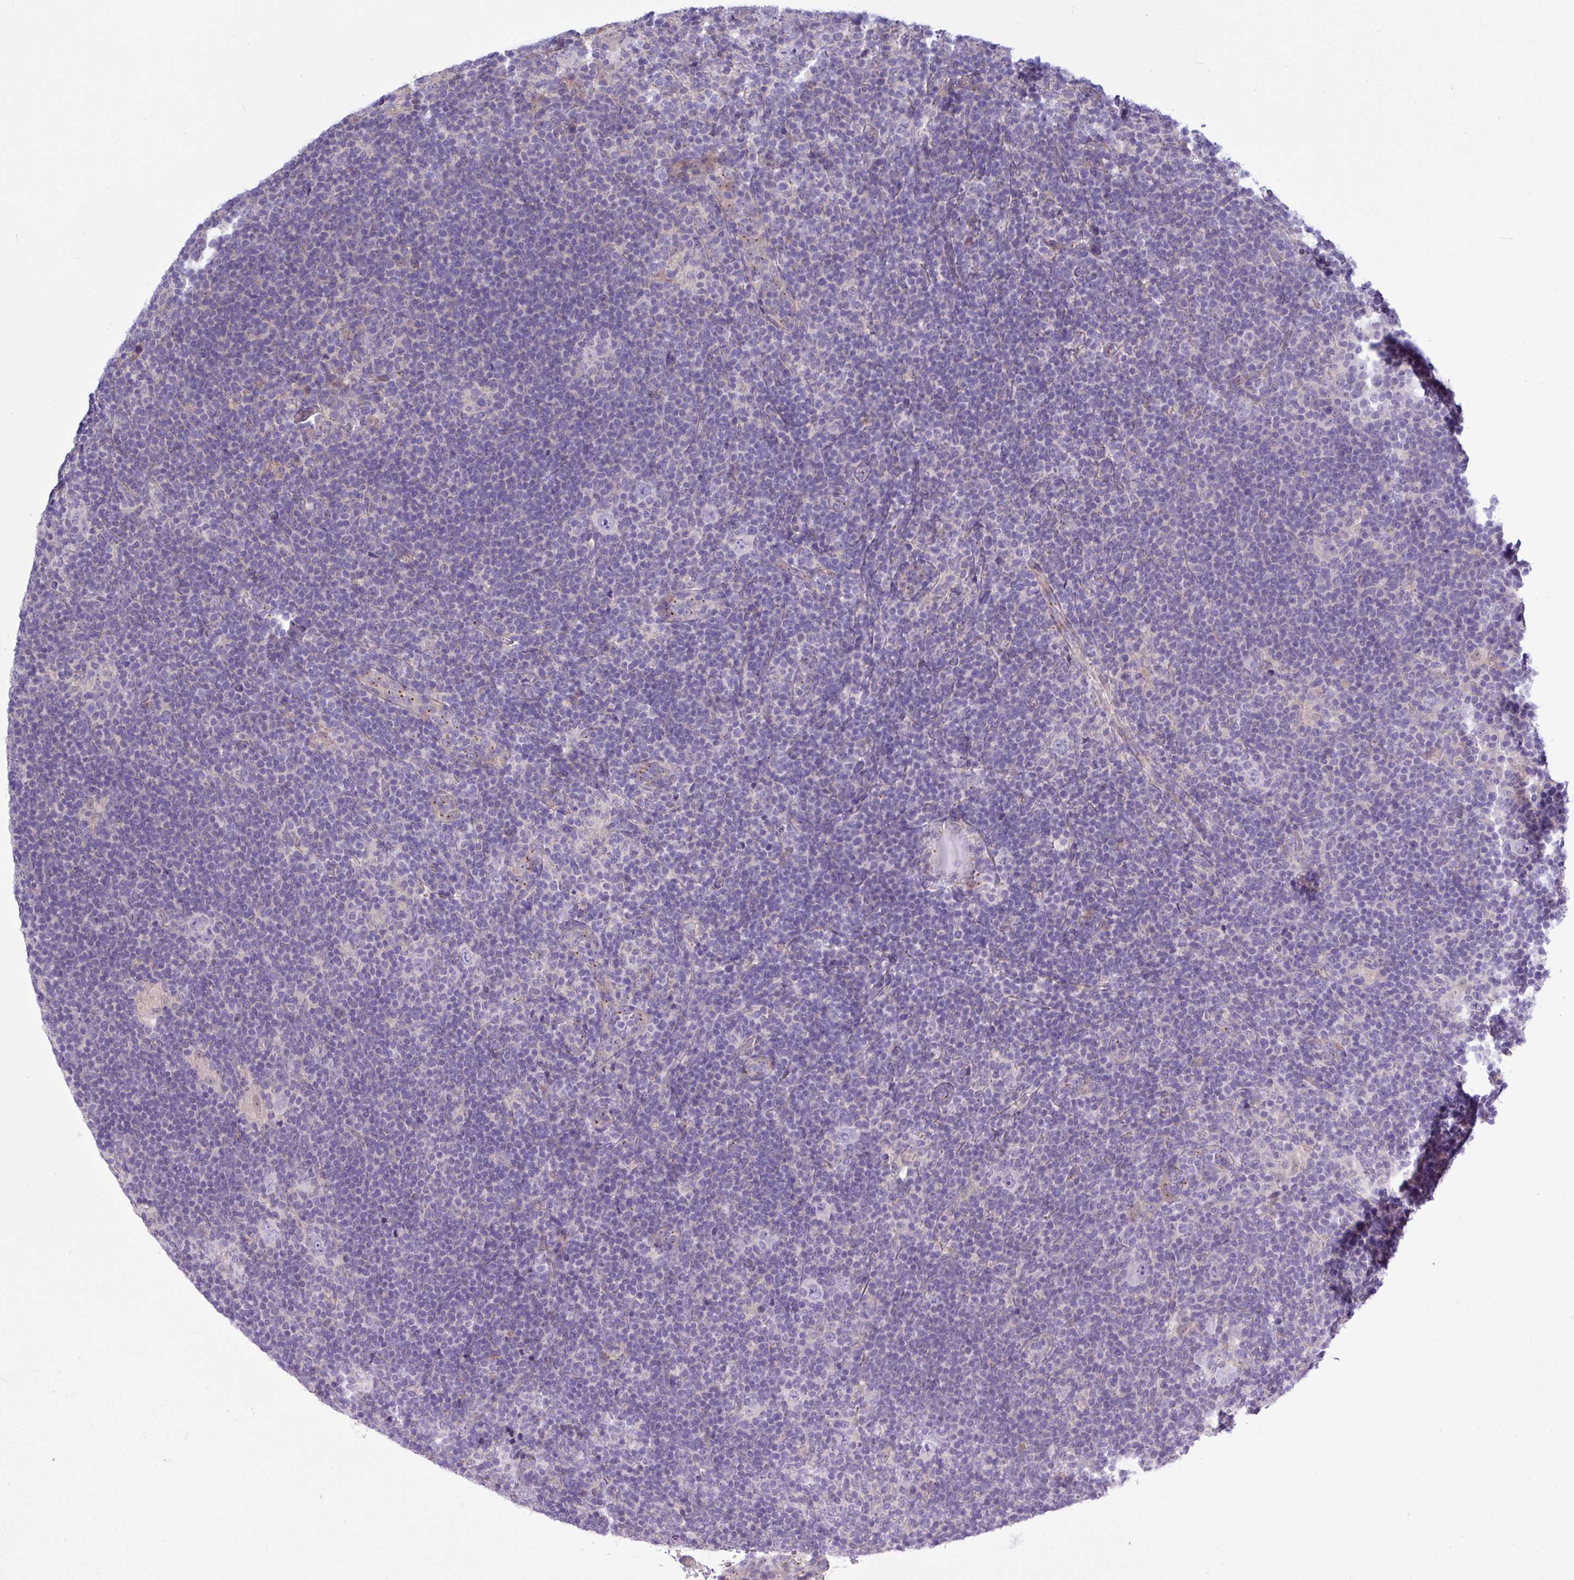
{"staining": {"intensity": "negative", "quantity": "none", "location": "none"}, "tissue": "lymphoma", "cell_type": "Tumor cells", "image_type": "cancer", "snomed": [{"axis": "morphology", "description": "Hodgkin's disease, NOS"}, {"axis": "topography", "description": "Lymph node"}], "caption": "This micrograph is of Hodgkin's disease stained with IHC to label a protein in brown with the nuclei are counter-stained blue. There is no expression in tumor cells.", "gene": "SPINK8", "patient": {"sex": "female", "age": 57}}